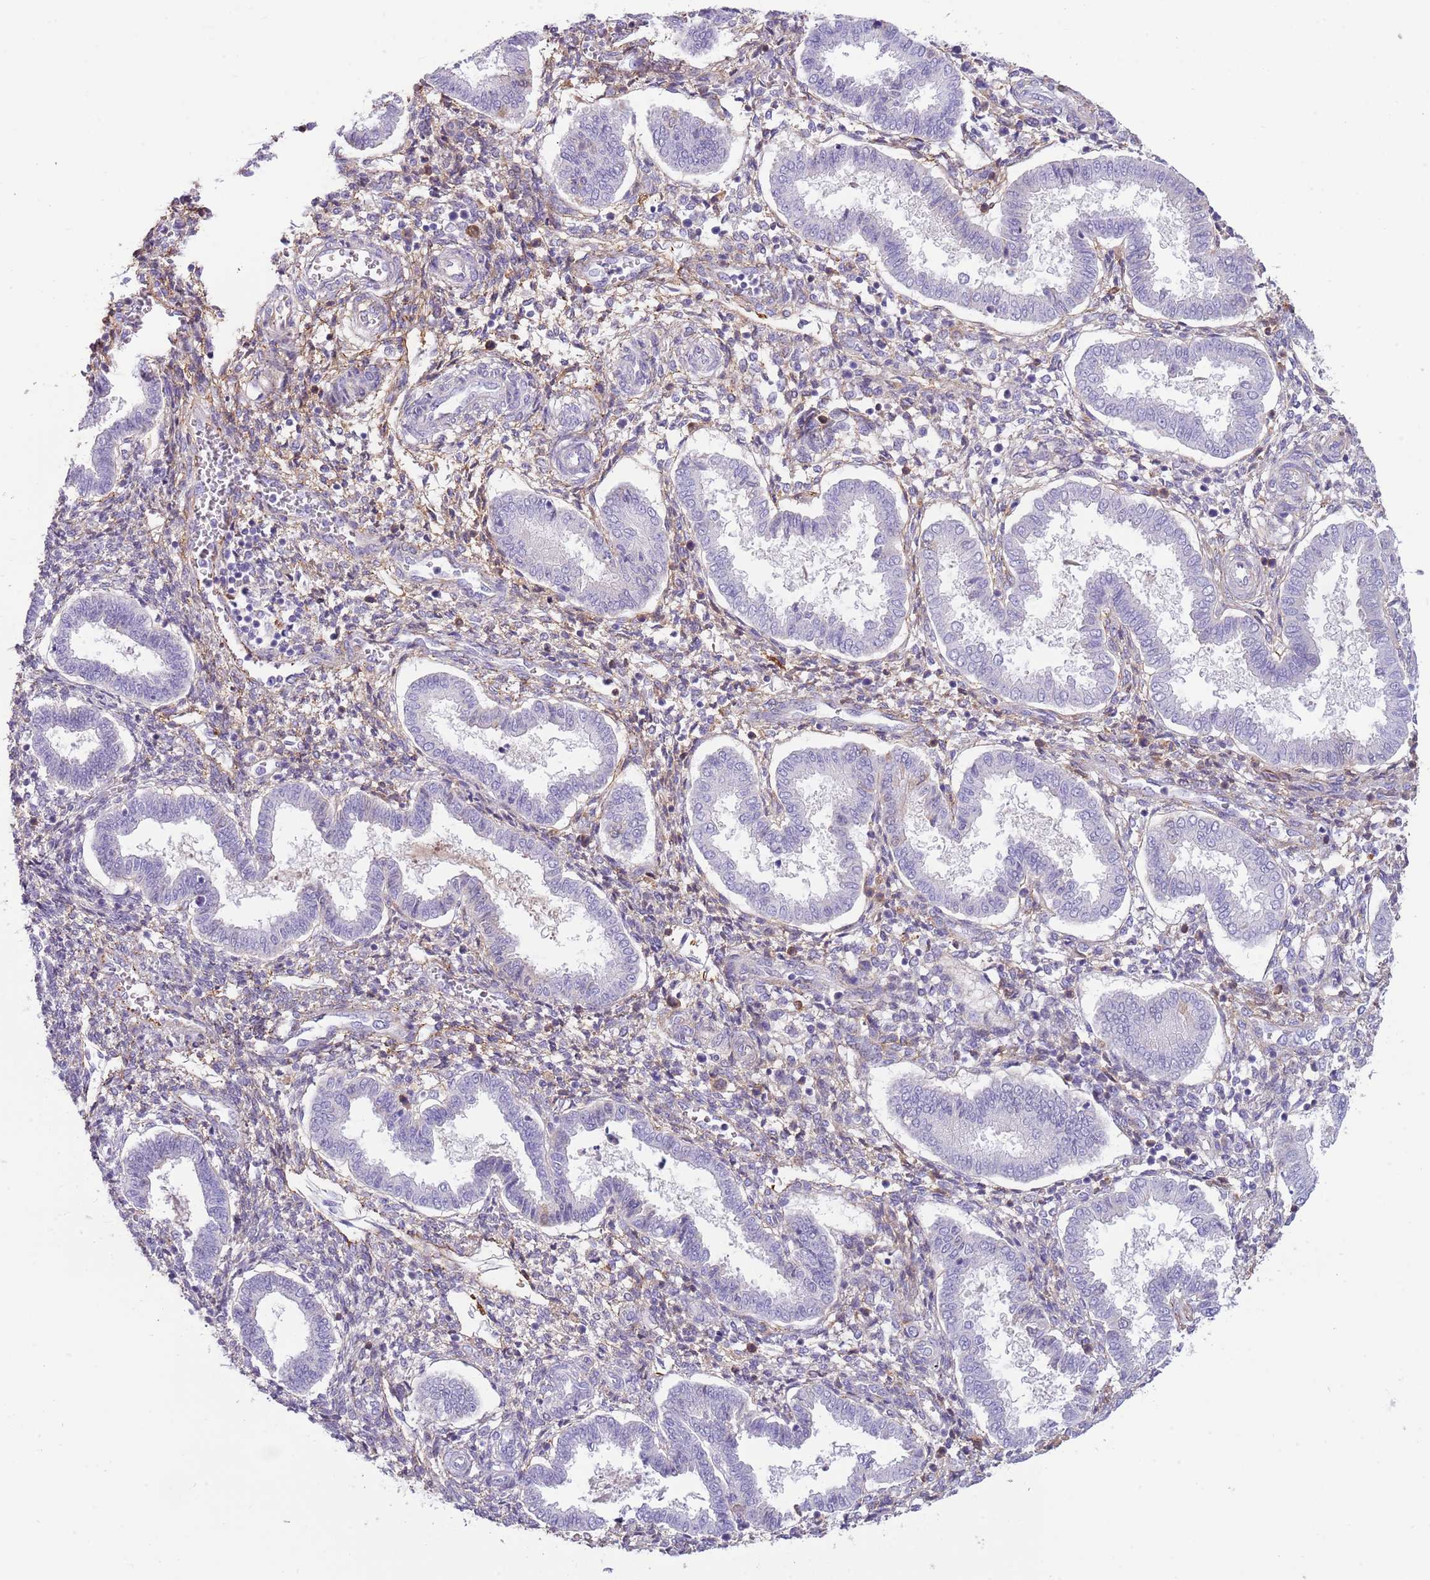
{"staining": {"intensity": "moderate", "quantity": "<25%", "location": "cytoplasmic/membranous"}, "tissue": "endometrium", "cell_type": "Cells in endometrial stroma", "image_type": "normal", "snomed": [{"axis": "morphology", "description": "Normal tissue, NOS"}, {"axis": "topography", "description": "Endometrium"}], "caption": "IHC image of normal endometrium: endometrium stained using IHC reveals low levels of moderate protein expression localized specifically in the cytoplasmic/membranous of cells in endometrial stroma, appearing as a cytoplasmic/membranous brown color.", "gene": "LEPROTL1", "patient": {"sex": "female", "age": 24}}